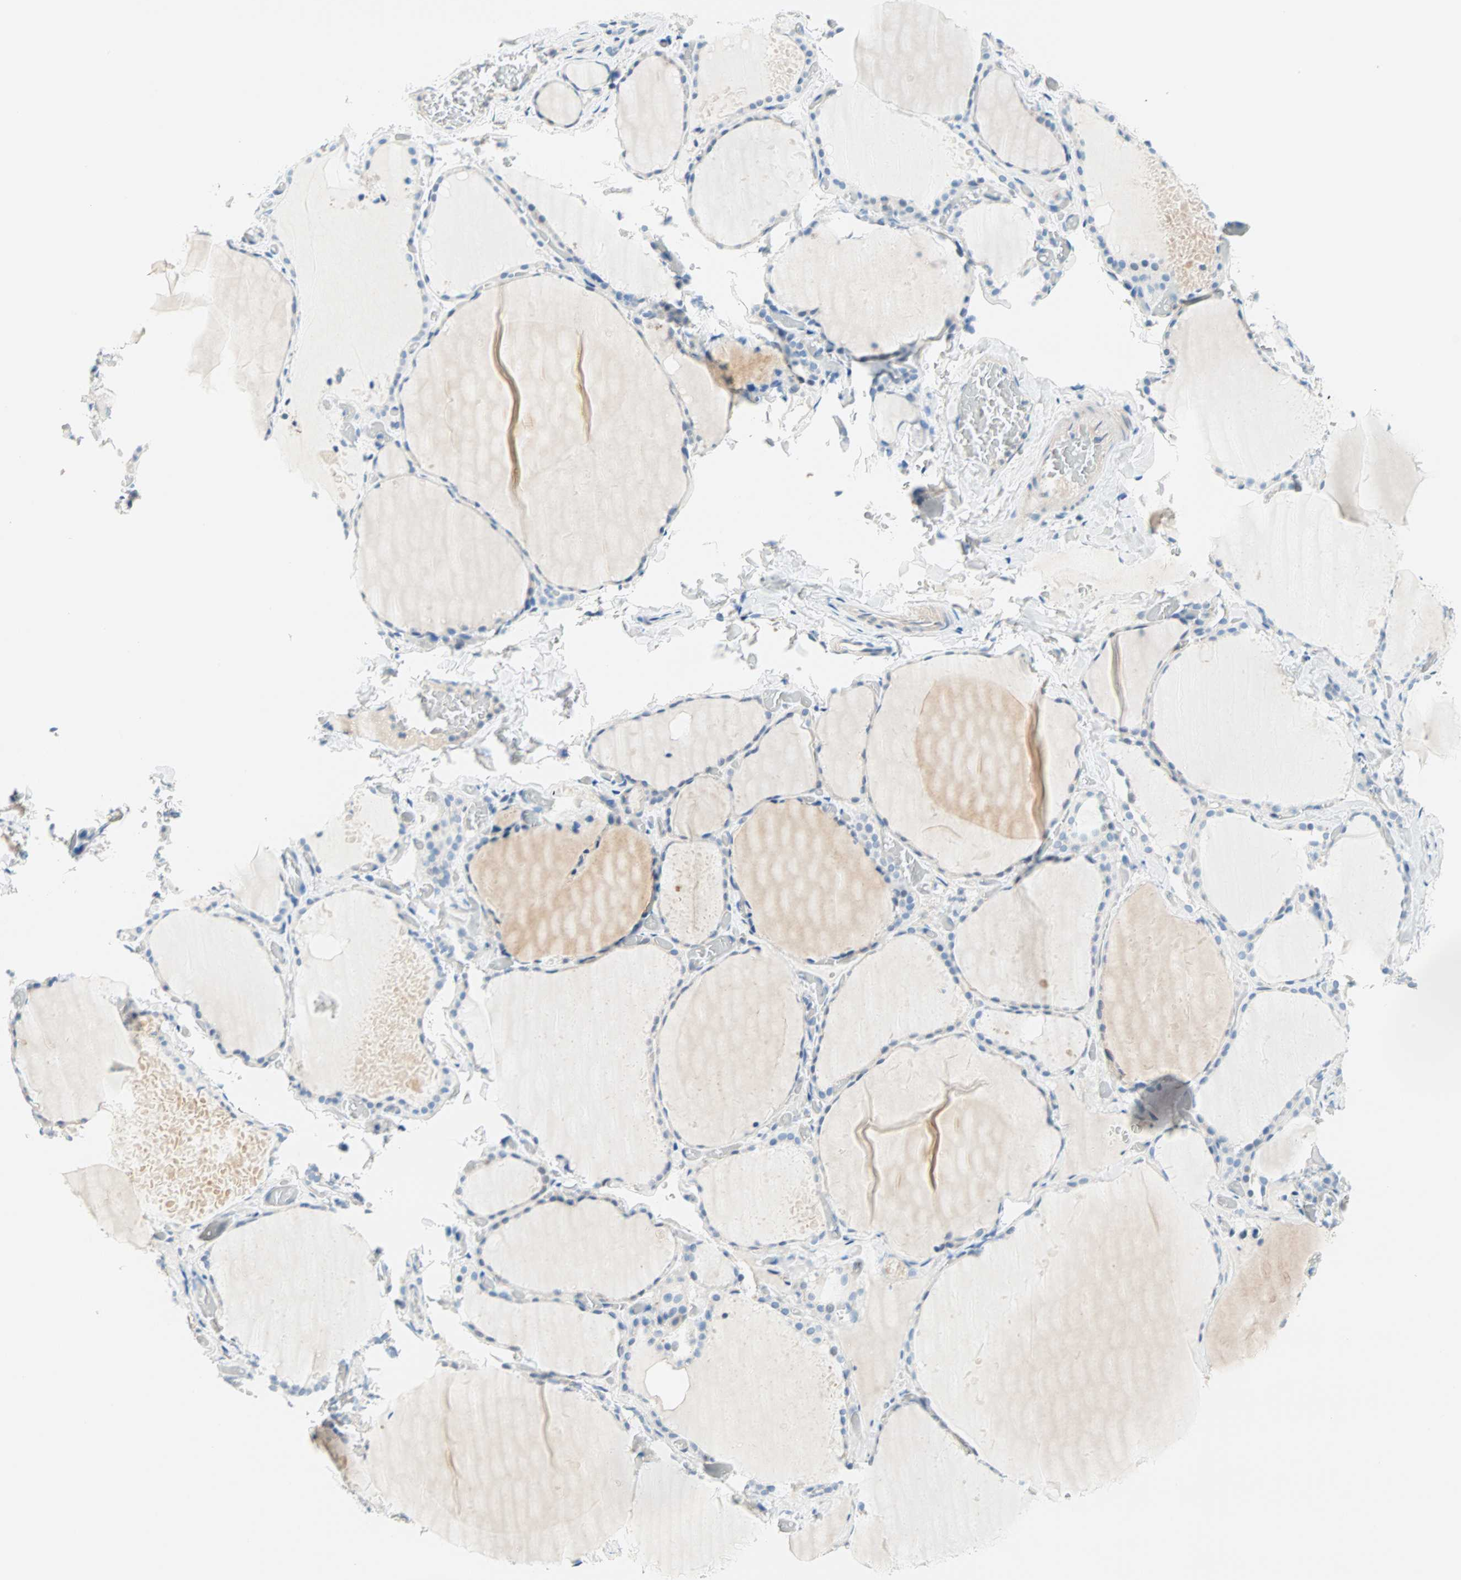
{"staining": {"intensity": "negative", "quantity": "none", "location": "none"}, "tissue": "thyroid gland", "cell_type": "Glandular cells", "image_type": "normal", "snomed": [{"axis": "morphology", "description": "Normal tissue, NOS"}, {"axis": "topography", "description": "Thyroid gland"}], "caption": "This is an immunohistochemistry histopathology image of normal human thyroid gland. There is no positivity in glandular cells.", "gene": "TMEM163", "patient": {"sex": "female", "age": 22}}